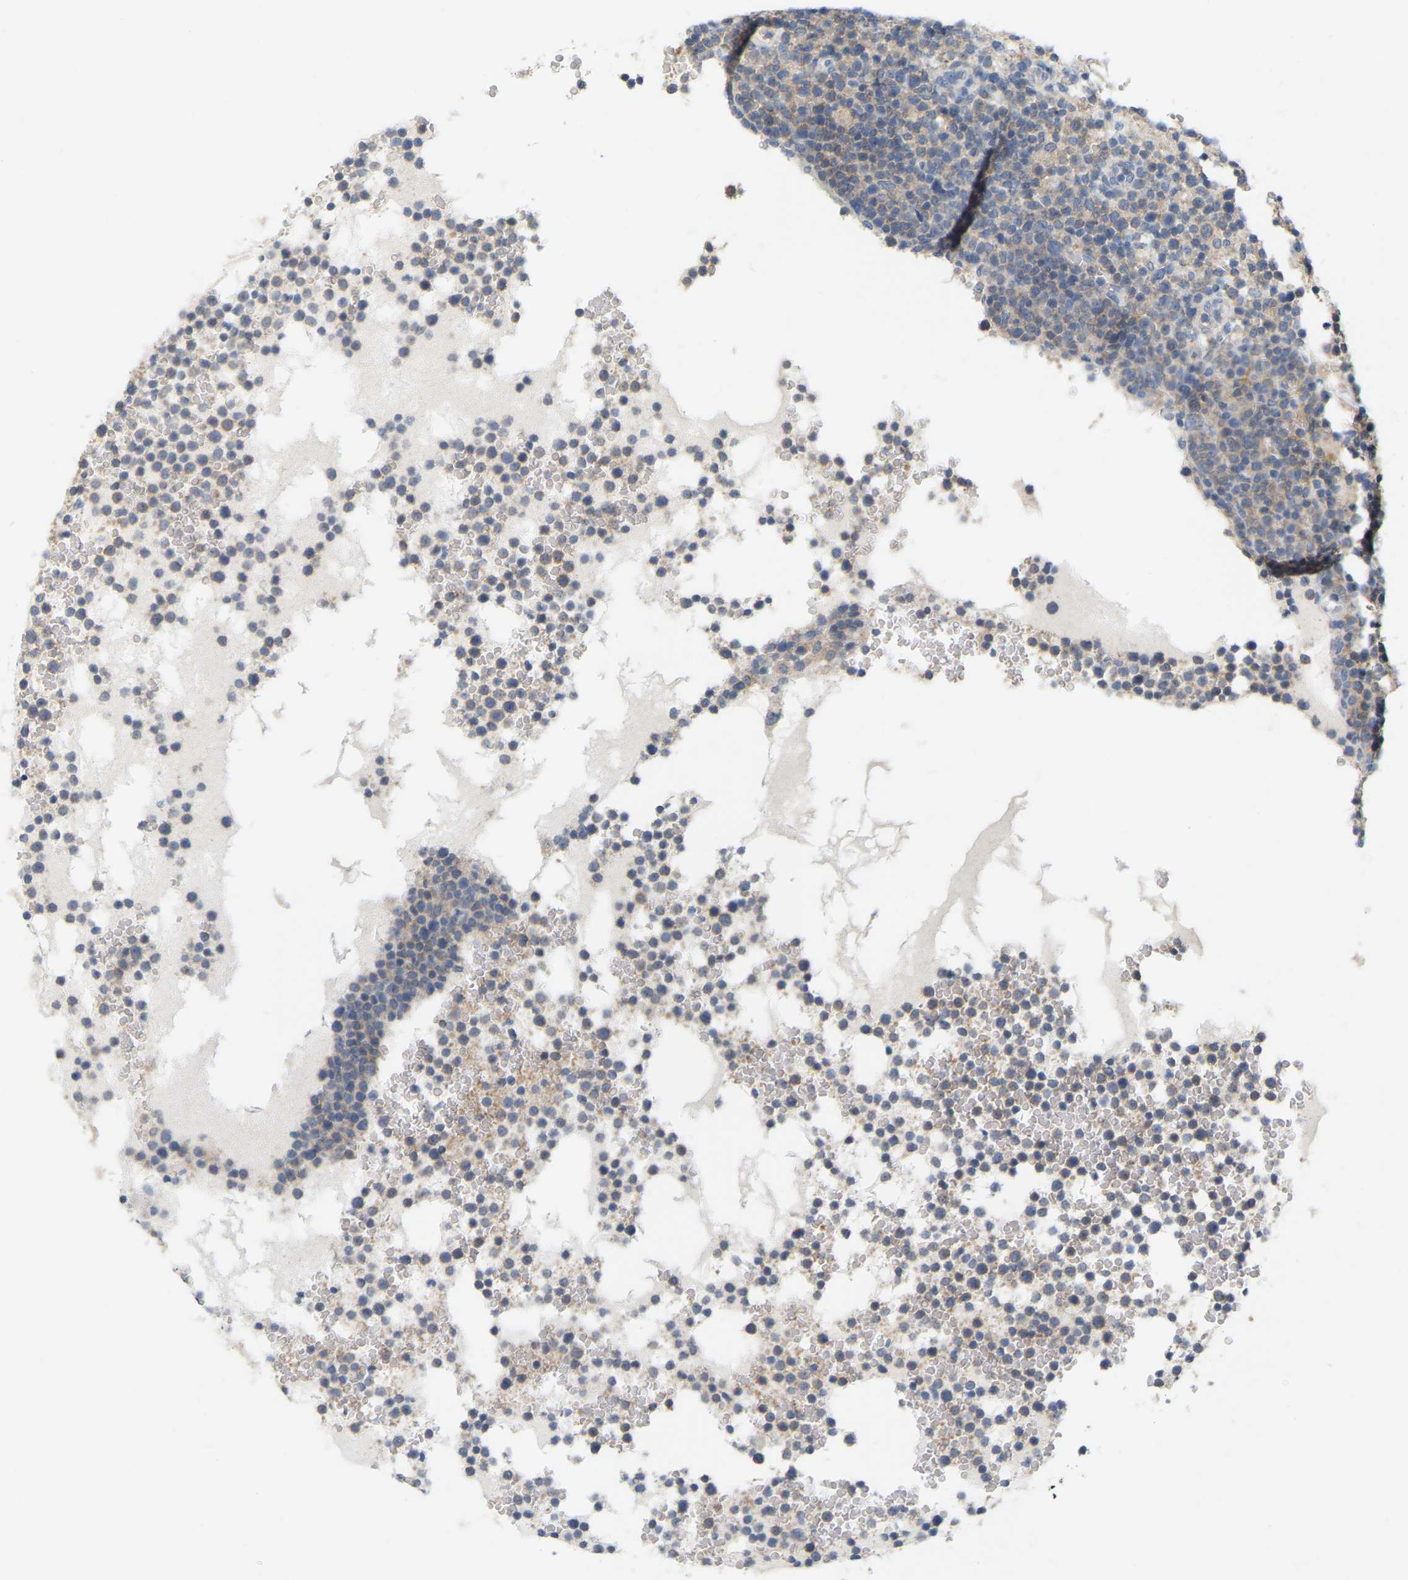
{"staining": {"intensity": "weak", "quantity": "25%-75%", "location": "cytoplasmic/membranous"}, "tissue": "lymphoma", "cell_type": "Tumor cells", "image_type": "cancer", "snomed": [{"axis": "morphology", "description": "Malignant lymphoma, non-Hodgkin's type, High grade"}, {"axis": "topography", "description": "Lymph node"}], "caption": "Immunohistochemical staining of lymphoma displays low levels of weak cytoplasmic/membranous expression in about 25%-75% of tumor cells. (brown staining indicates protein expression, while blue staining denotes nuclei).", "gene": "WIPI2", "patient": {"sex": "male", "age": 61}}